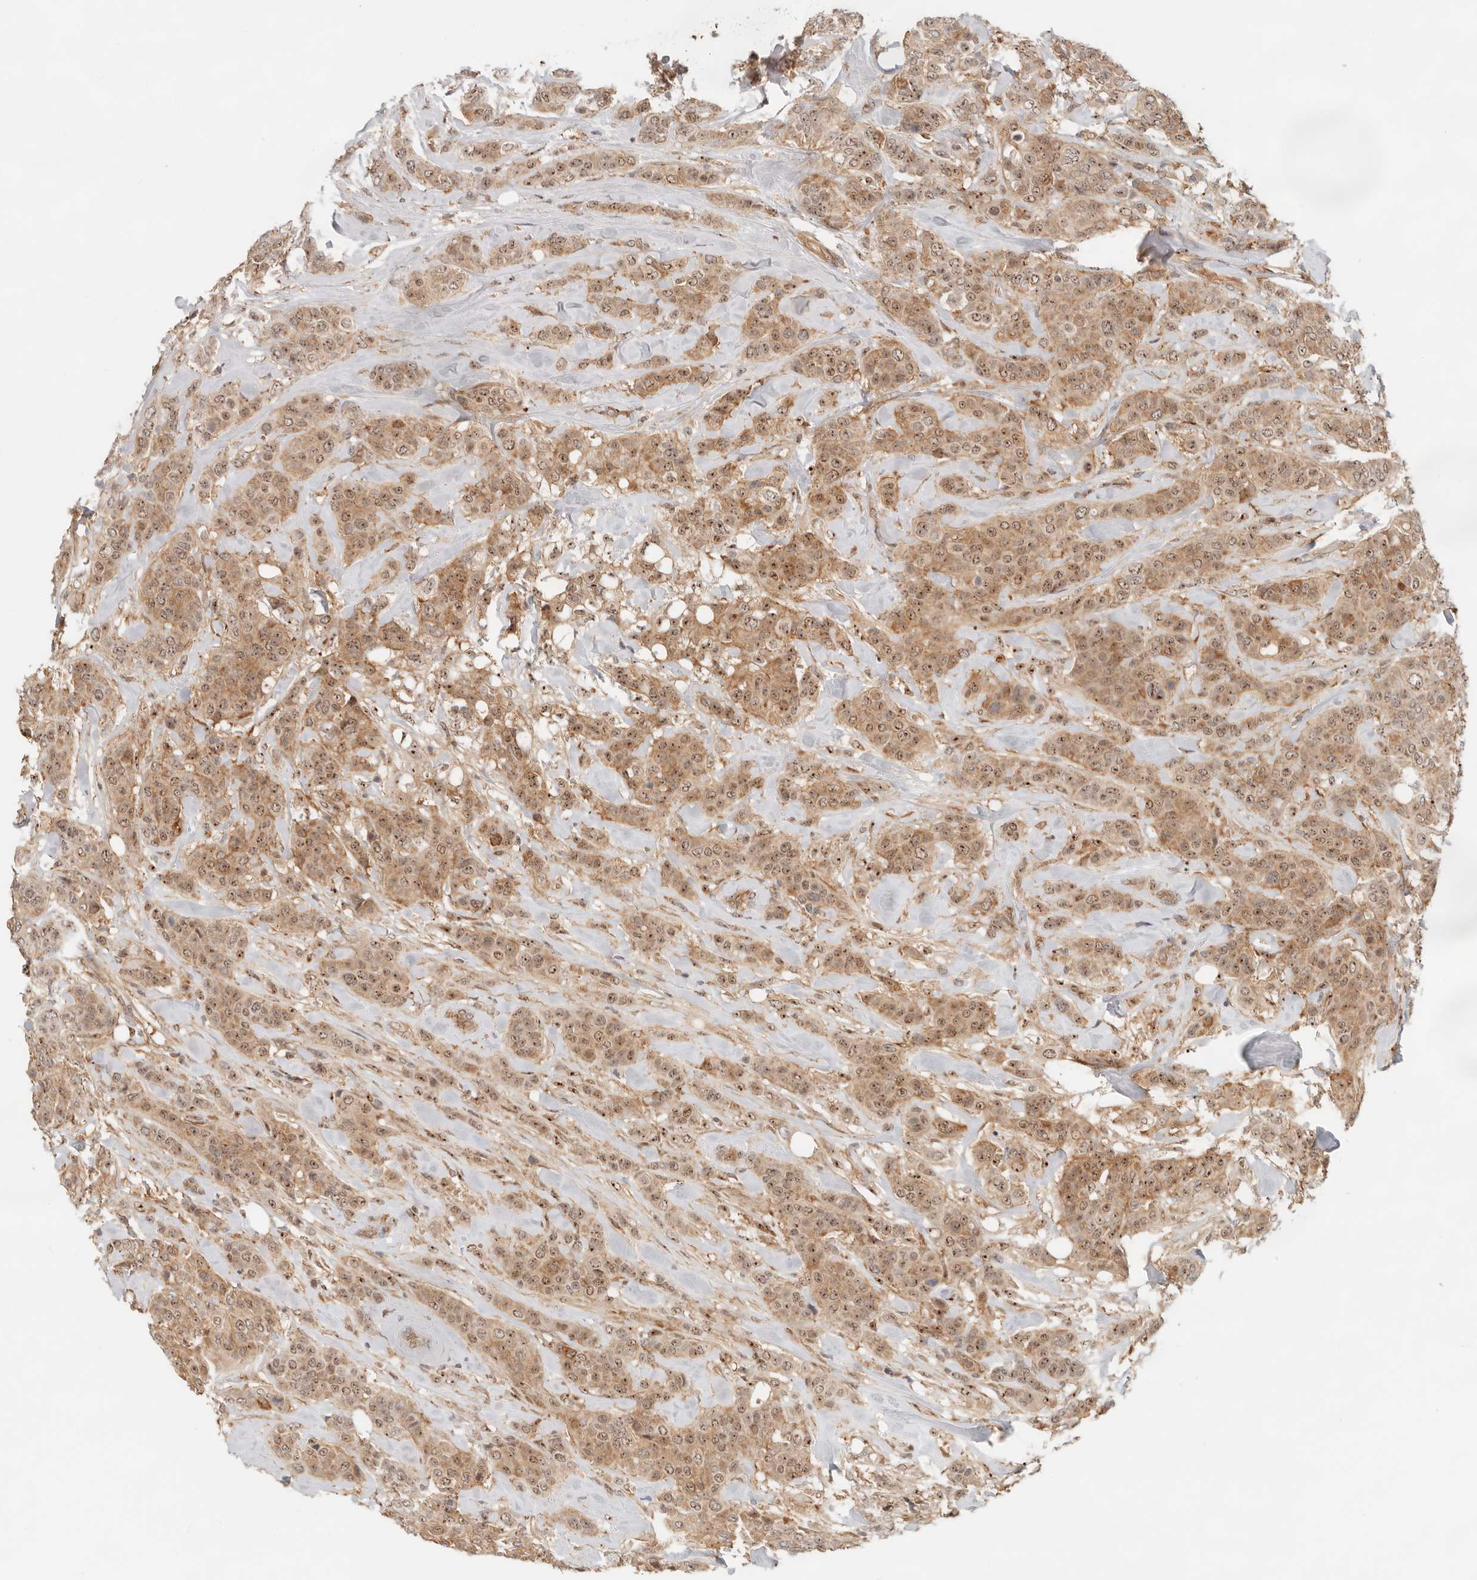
{"staining": {"intensity": "moderate", "quantity": ">75%", "location": "cytoplasmic/membranous,nuclear"}, "tissue": "breast cancer", "cell_type": "Tumor cells", "image_type": "cancer", "snomed": [{"axis": "morphology", "description": "Lobular carcinoma"}, {"axis": "topography", "description": "Breast"}], "caption": "Lobular carcinoma (breast) stained with immunohistochemistry (IHC) displays moderate cytoplasmic/membranous and nuclear expression in about >75% of tumor cells. (Brightfield microscopy of DAB IHC at high magnification).", "gene": "HEXD", "patient": {"sex": "female", "age": 51}}